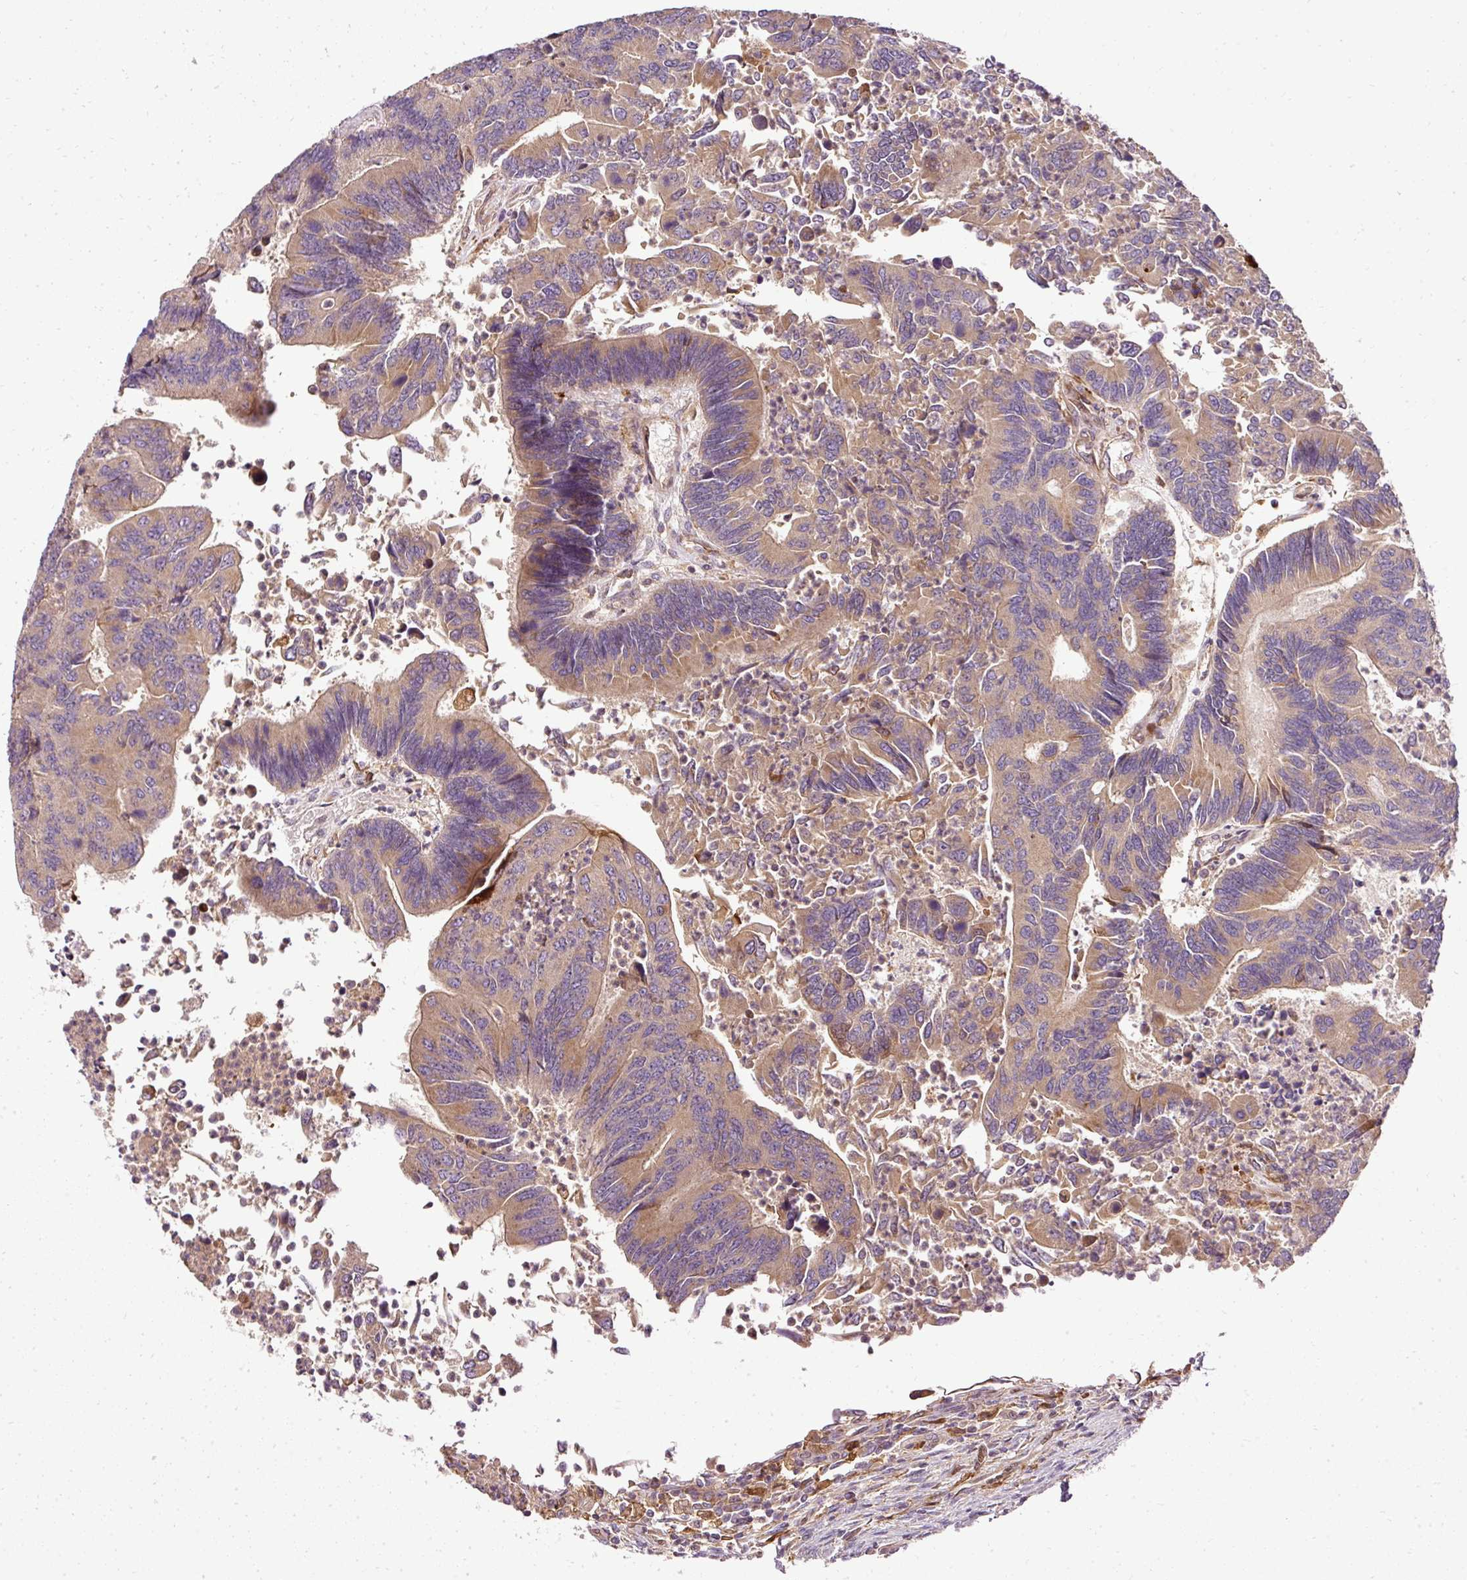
{"staining": {"intensity": "moderate", "quantity": ">75%", "location": "cytoplasmic/membranous"}, "tissue": "colorectal cancer", "cell_type": "Tumor cells", "image_type": "cancer", "snomed": [{"axis": "morphology", "description": "Adenocarcinoma, NOS"}, {"axis": "topography", "description": "Colon"}], "caption": "Colorectal cancer (adenocarcinoma) stained with a brown dye displays moderate cytoplasmic/membranous positive staining in about >75% of tumor cells.", "gene": "NAPA", "patient": {"sex": "female", "age": 67}}